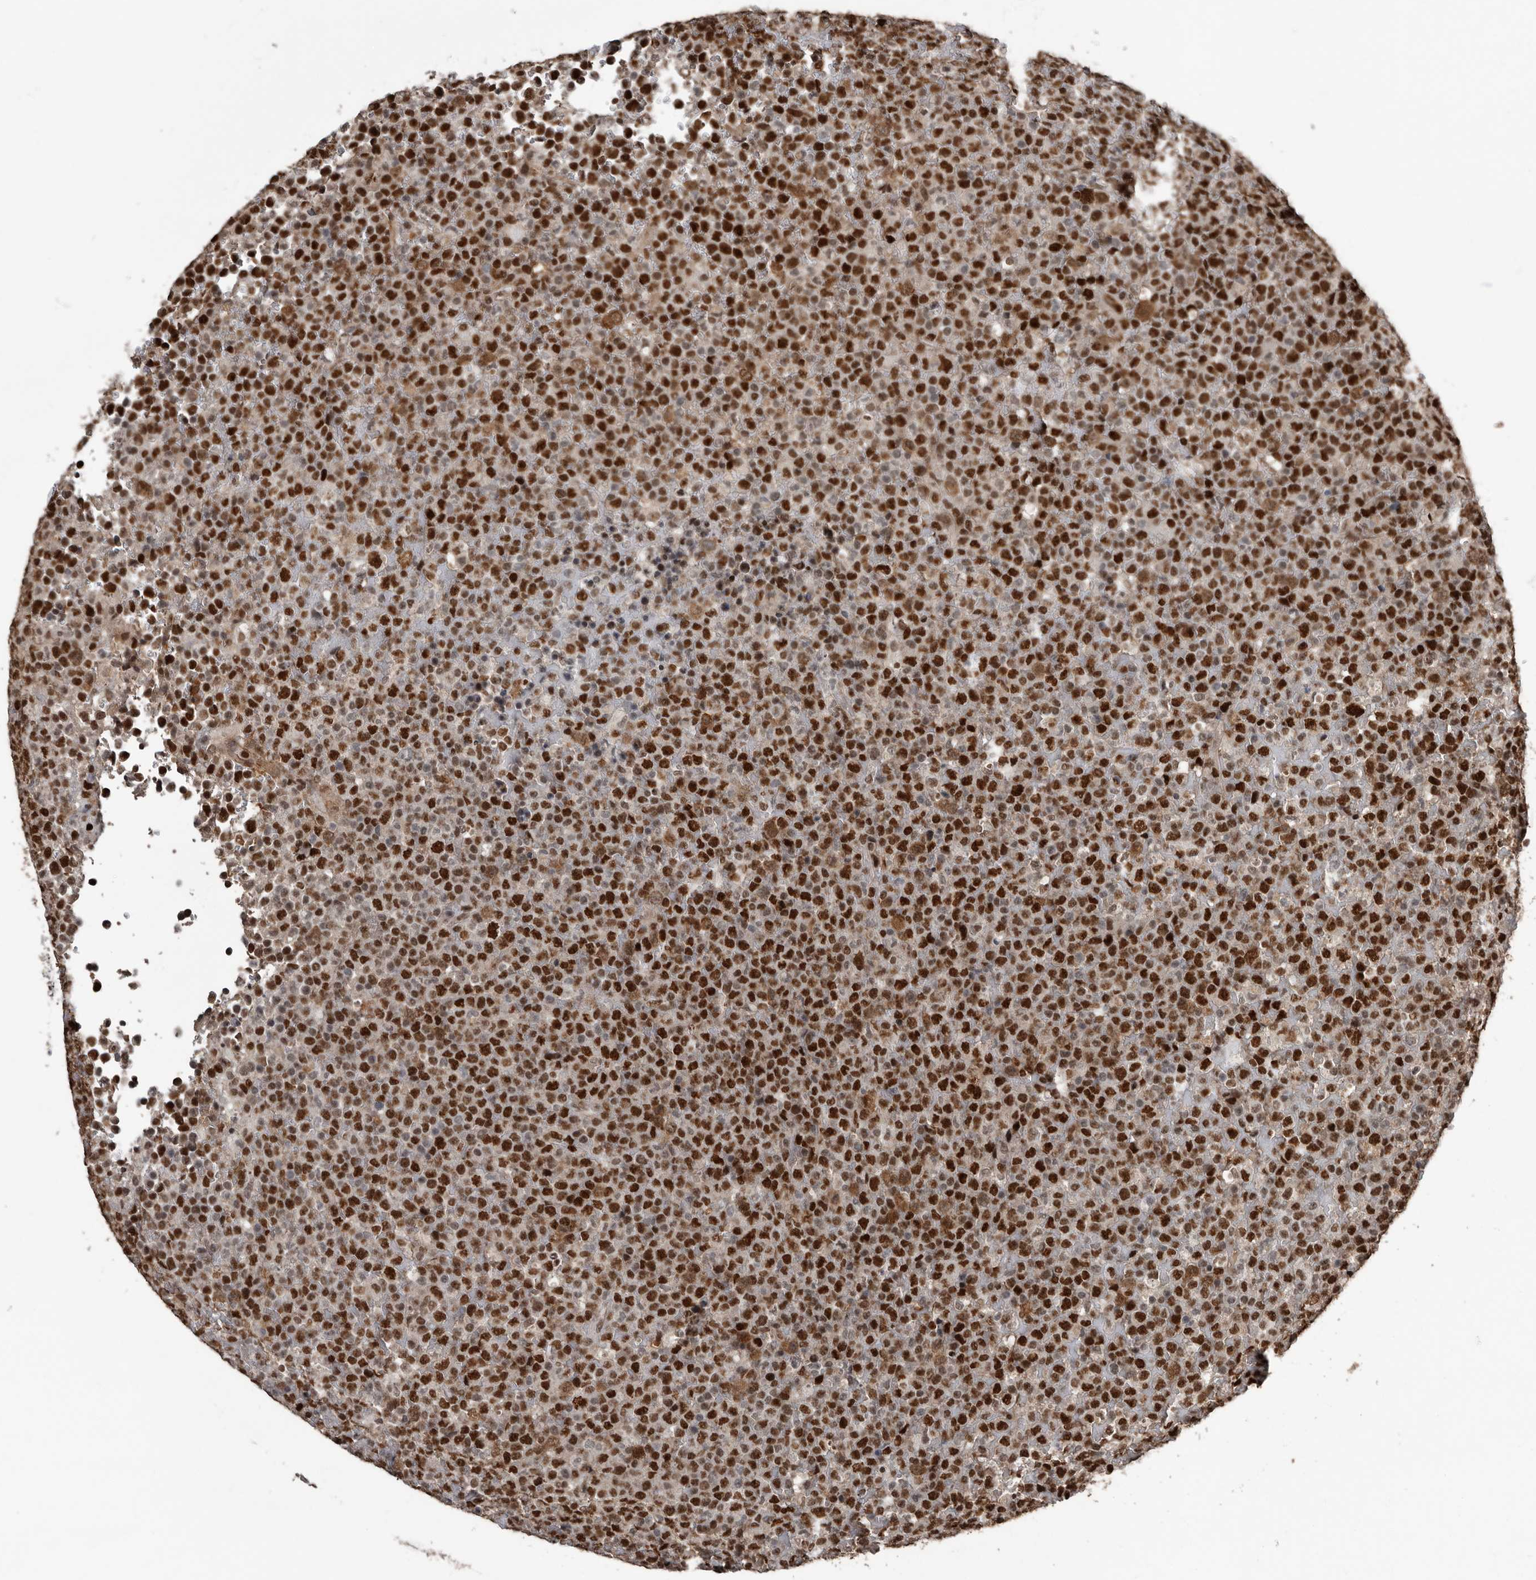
{"staining": {"intensity": "strong", "quantity": ">75%", "location": "nuclear"}, "tissue": "lymphoma", "cell_type": "Tumor cells", "image_type": "cancer", "snomed": [{"axis": "morphology", "description": "Malignant lymphoma, non-Hodgkin's type, High grade"}, {"axis": "topography", "description": "Lymph node"}], "caption": "Protein staining of lymphoma tissue exhibits strong nuclear staining in about >75% of tumor cells. Nuclei are stained in blue.", "gene": "CHD1L", "patient": {"sex": "male", "age": 13}}